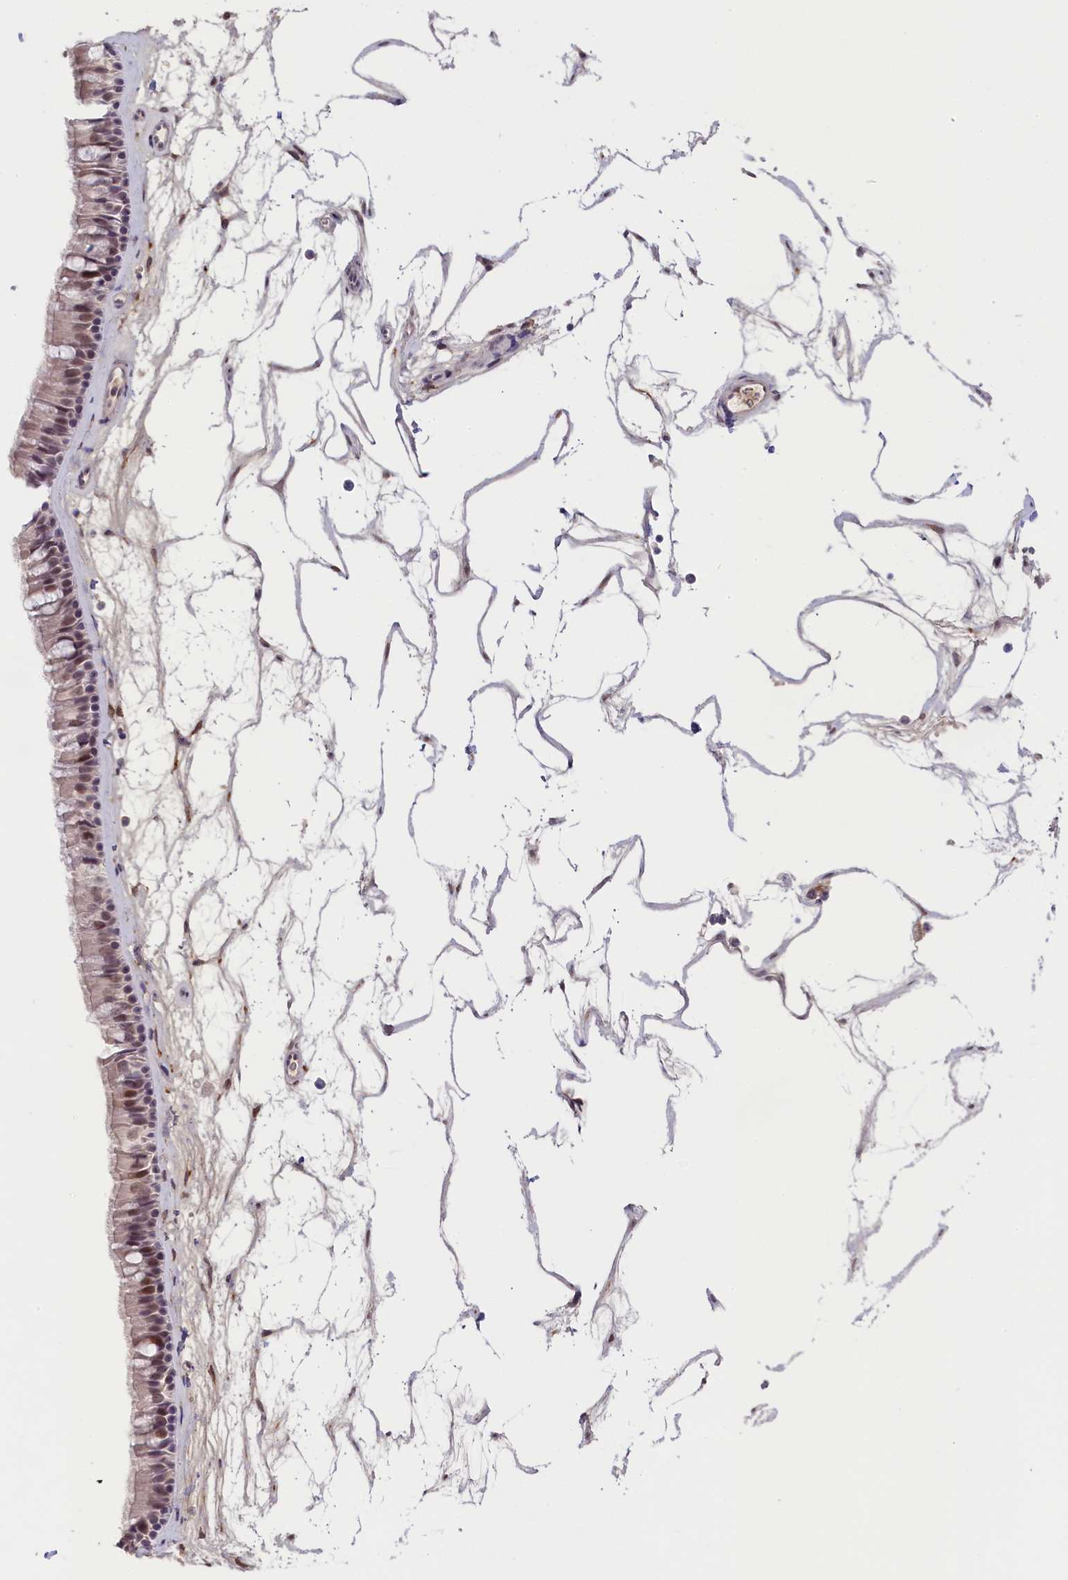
{"staining": {"intensity": "moderate", "quantity": ">75%", "location": "nuclear"}, "tissue": "nasopharynx", "cell_type": "Respiratory epithelial cells", "image_type": "normal", "snomed": [{"axis": "morphology", "description": "Normal tissue, NOS"}, {"axis": "topography", "description": "Nasopharynx"}], "caption": "Human nasopharynx stained with a protein marker displays moderate staining in respiratory epithelial cells.", "gene": "CRAMP1", "patient": {"sex": "male", "age": 64}}